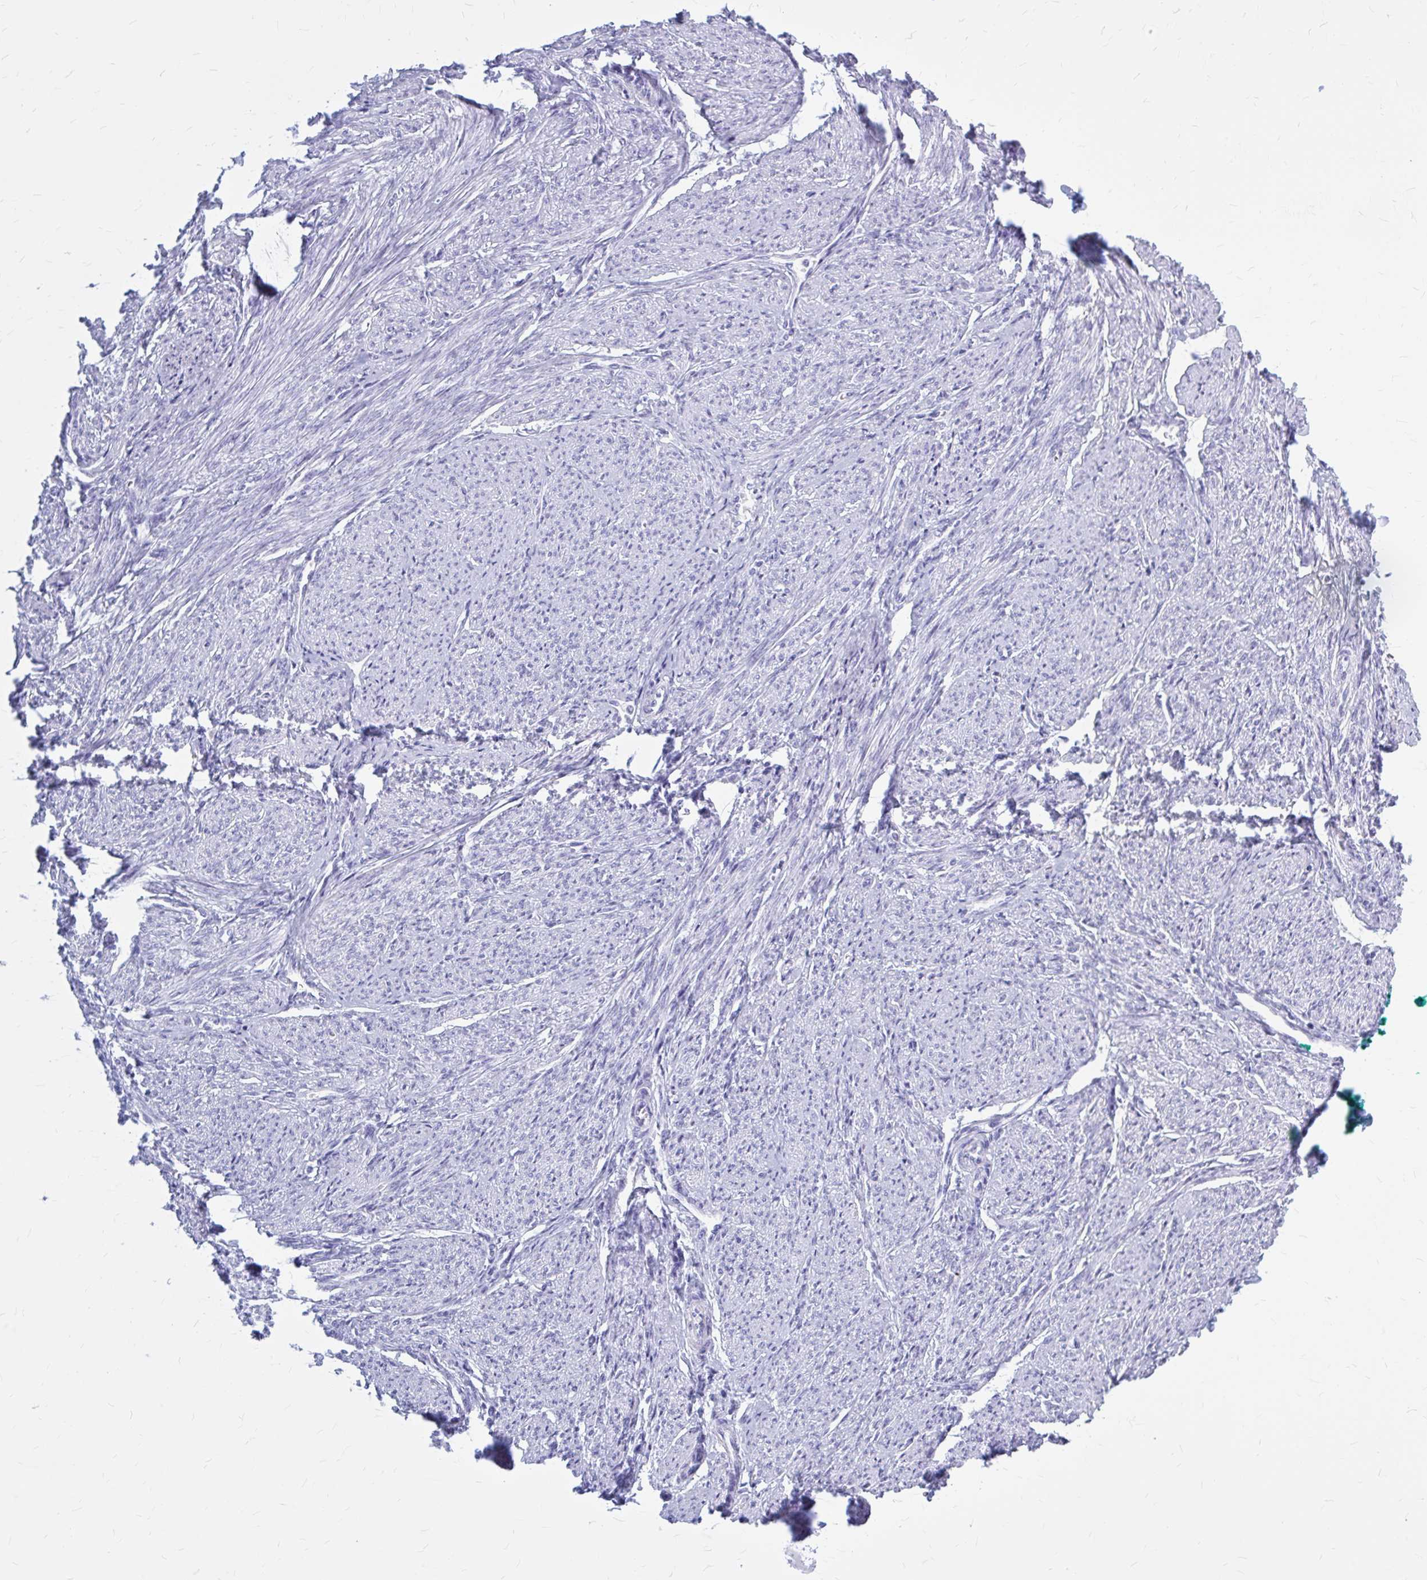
{"staining": {"intensity": "negative", "quantity": "none", "location": "none"}, "tissue": "smooth muscle", "cell_type": "Smooth muscle cells", "image_type": "normal", "snomed": [{"axis": "morphology", "description": "Normal tissue, NOS"}, {"axis": "topography", "description": "Smooth muscle"}], "caption": "Immunohistochemical staining of normal smooth muscle exhibits no significant expression in smooth muscle cells. Brightfield microscopy of immunohistochemistry stained with DAB (brown) and hematoxylin (blue), captured at high magnification.", "gene": "KLHDC7A", "patient": {"sex": "female", "age": 65}}